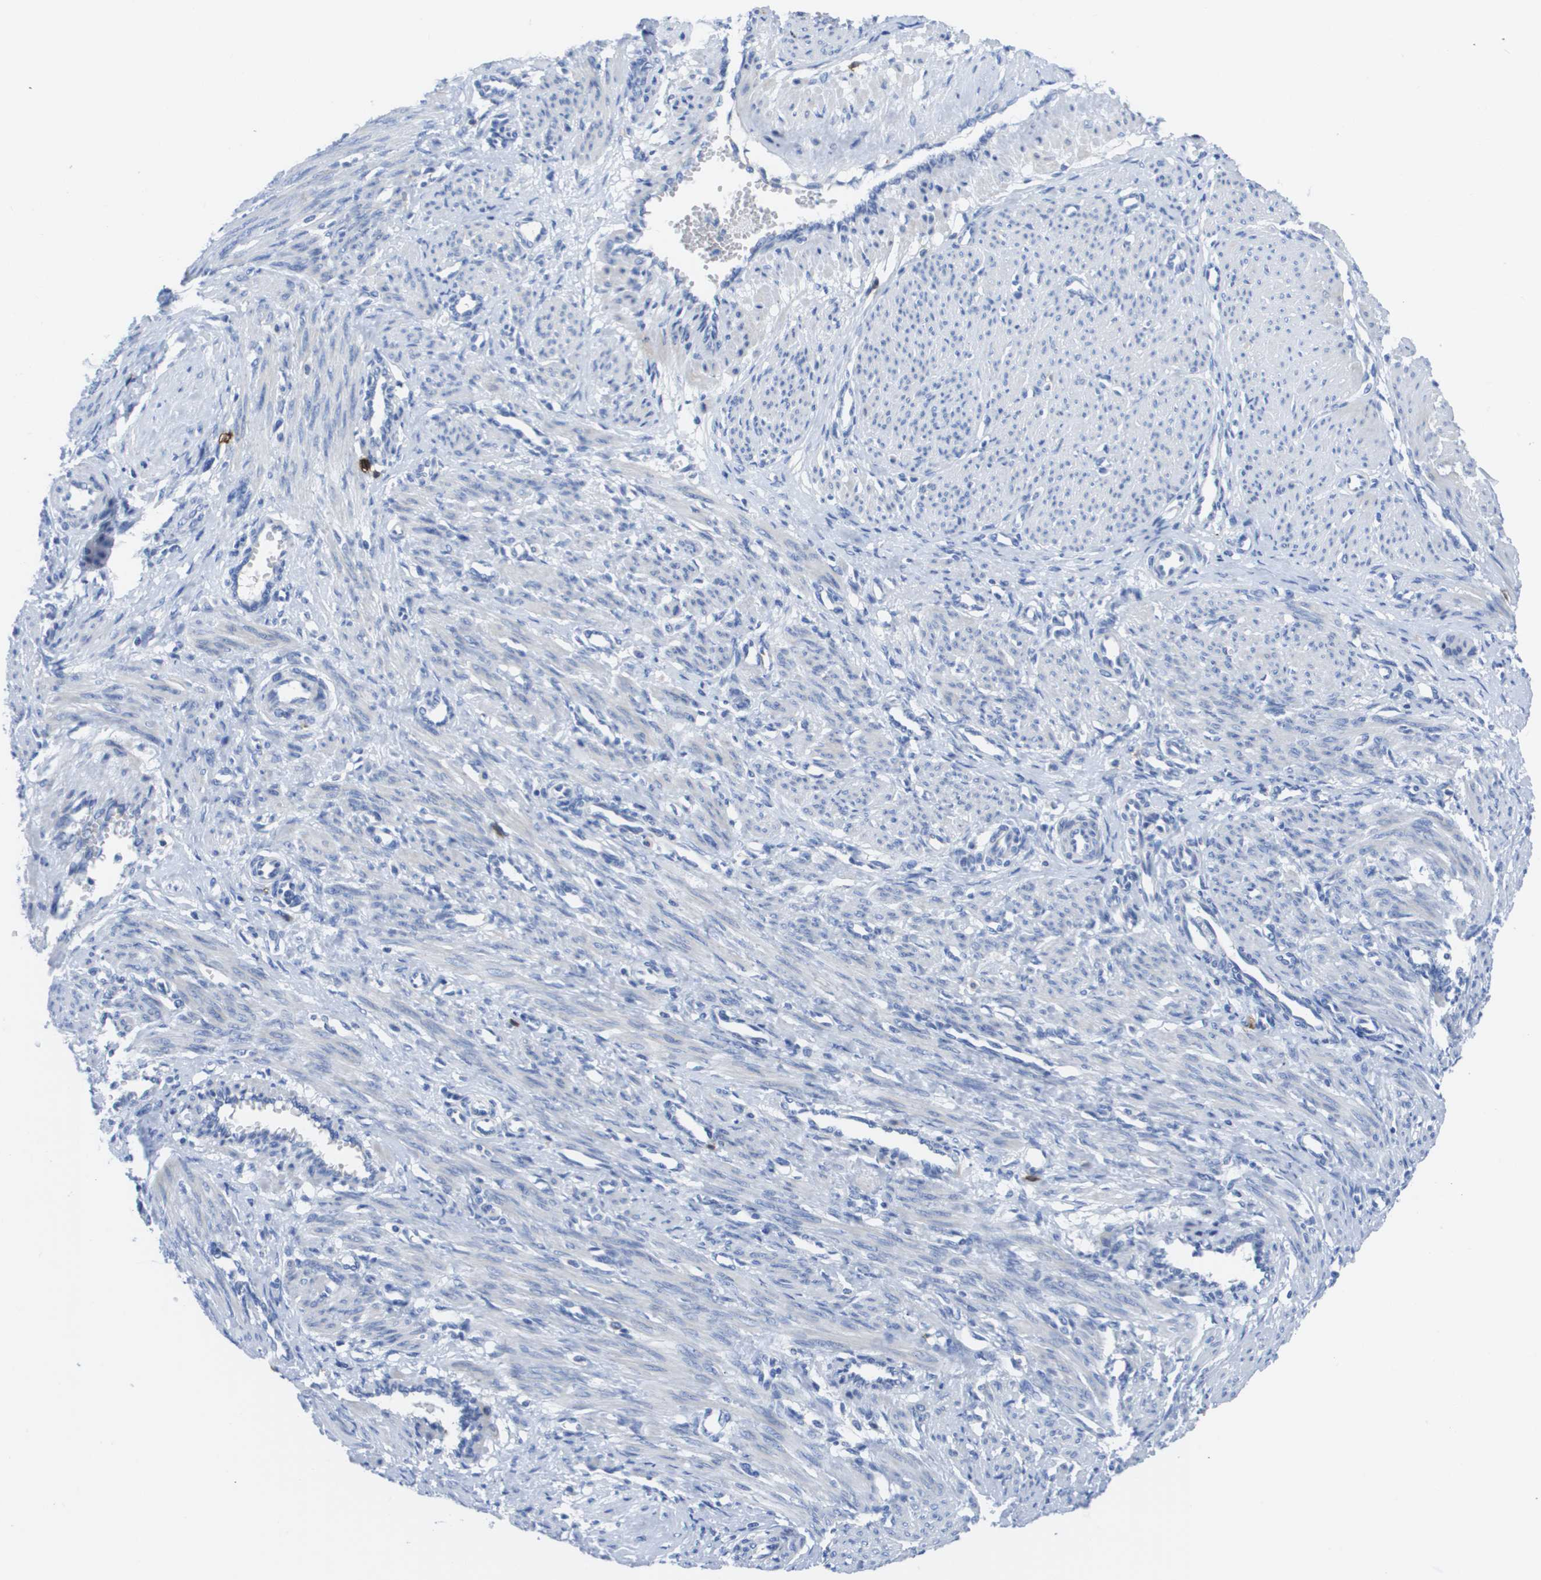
{"staining": {"intensity": "negative", "quantity": "none", "location": "none"}, "tissue": "smooth muscle", "cell_type": "Smooth muscle cells", "image_type": "normal", "snomed": [{"axis": "morphology", "description": "Normal tissue, NOS"}, {"axis": "topography", "description": "Endometrium"}], "caption": "High magnification brightfield microscopy of unremarkable smooth muscle stained with DAB (3,3'-diaminobenzidine) (brown) and counterstained with hematoxylin (blue): smooth muscle cells show no significant staining.", "gene": "MS4A1", "patient": {"sex": "female", "age": 33}}